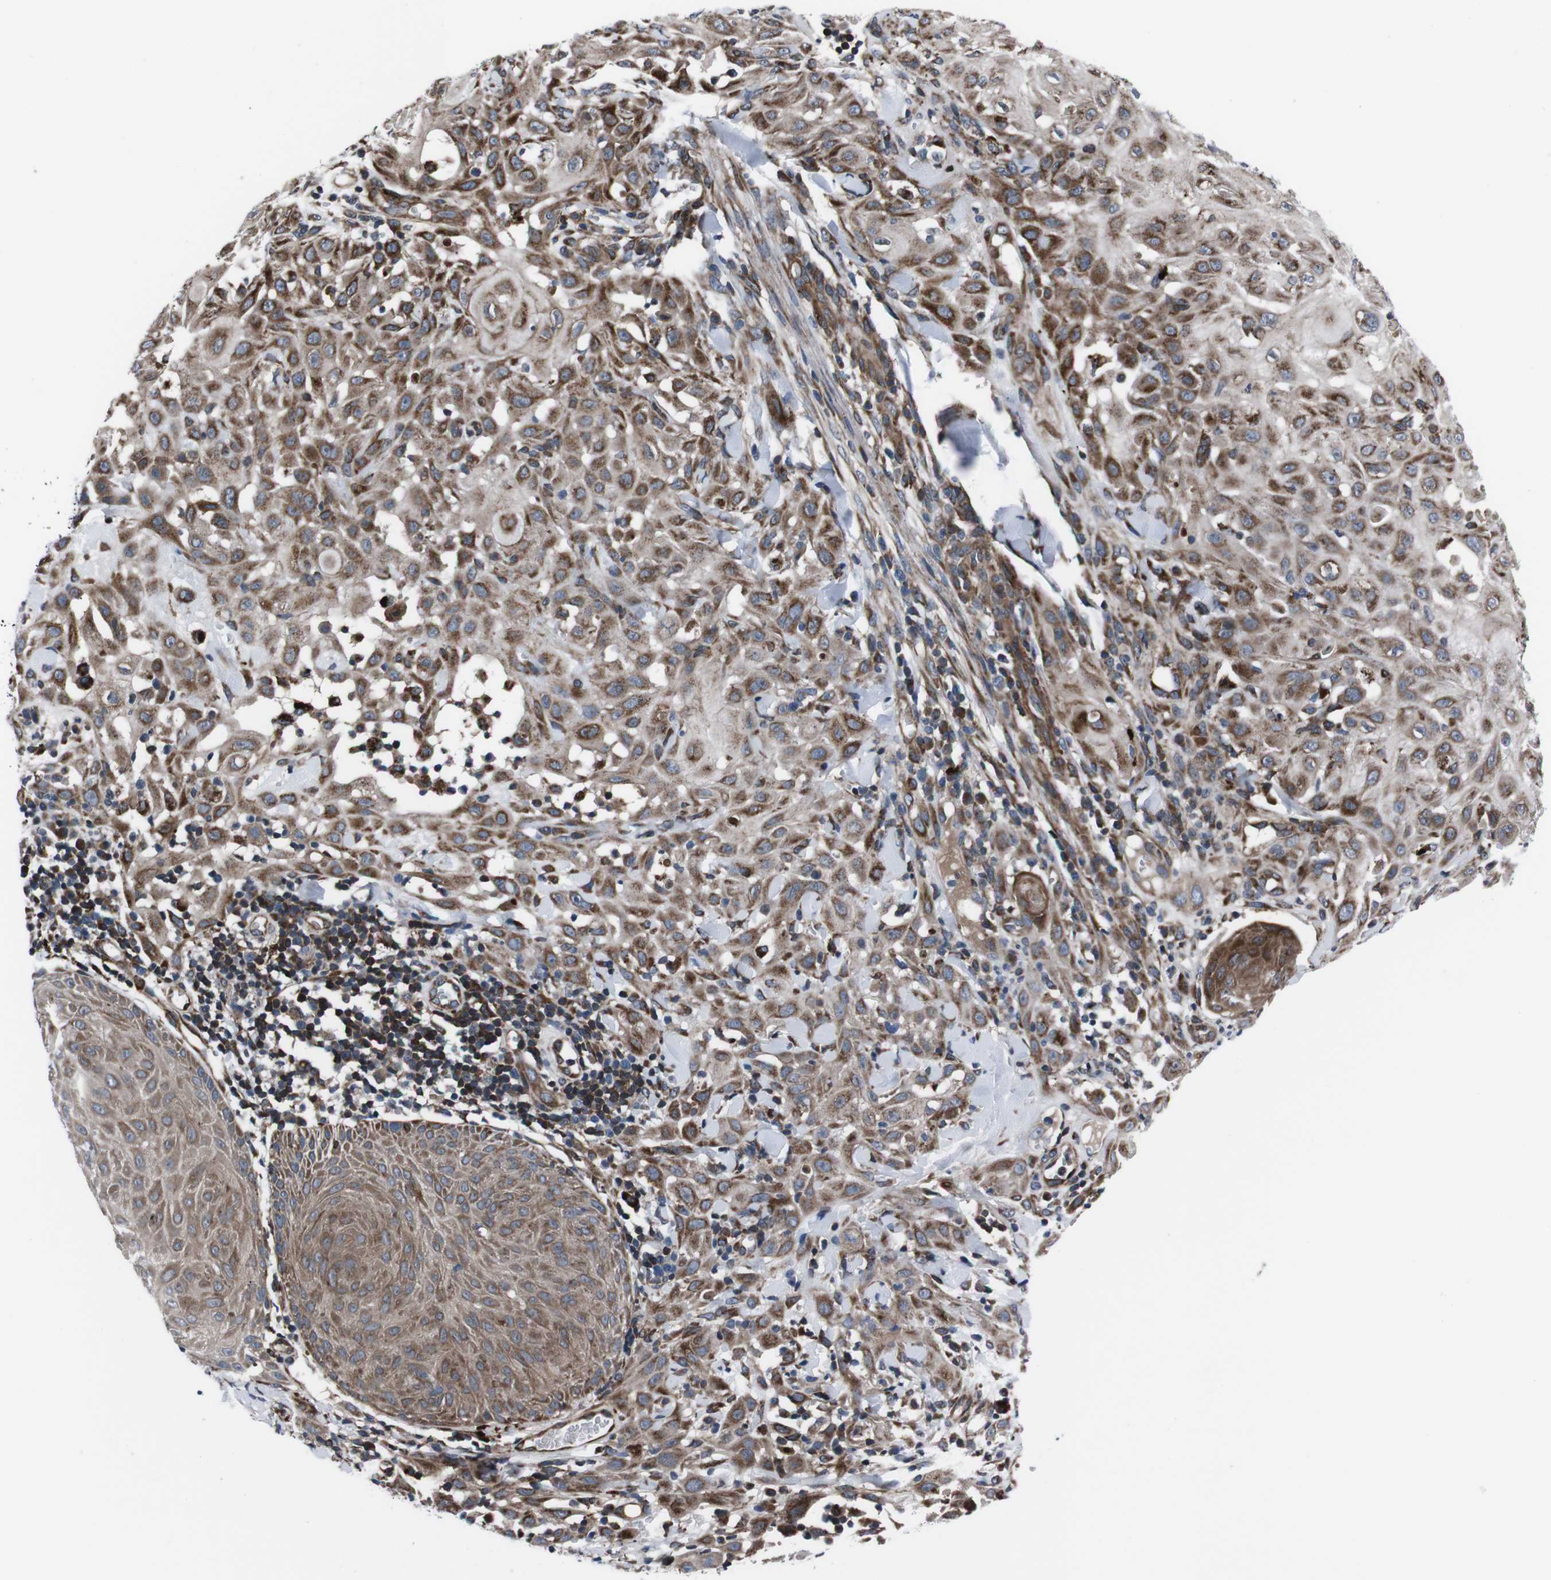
{"staining": {"intensity": "strong", "quantity": ">75%", "location": "cytoplasmic/membranous"}, "tissue": "skin cancer", "cell_type": "Tumor cells", "image_type": "cancer", "snomed": [{"axis": "morphology", "description": "Squamous cell carcinoma, NOS"}, {"axis": "topography", "description": "Skin"}], "caption": "Skin squamous cell carcinoma stained for a protein (brown) displays strong cytoplasmic/membranous positive positivity in approximately >75% of tumor cells.", "gene": "EIF4A2", "patient": {"sex": "male", "age": 24}}